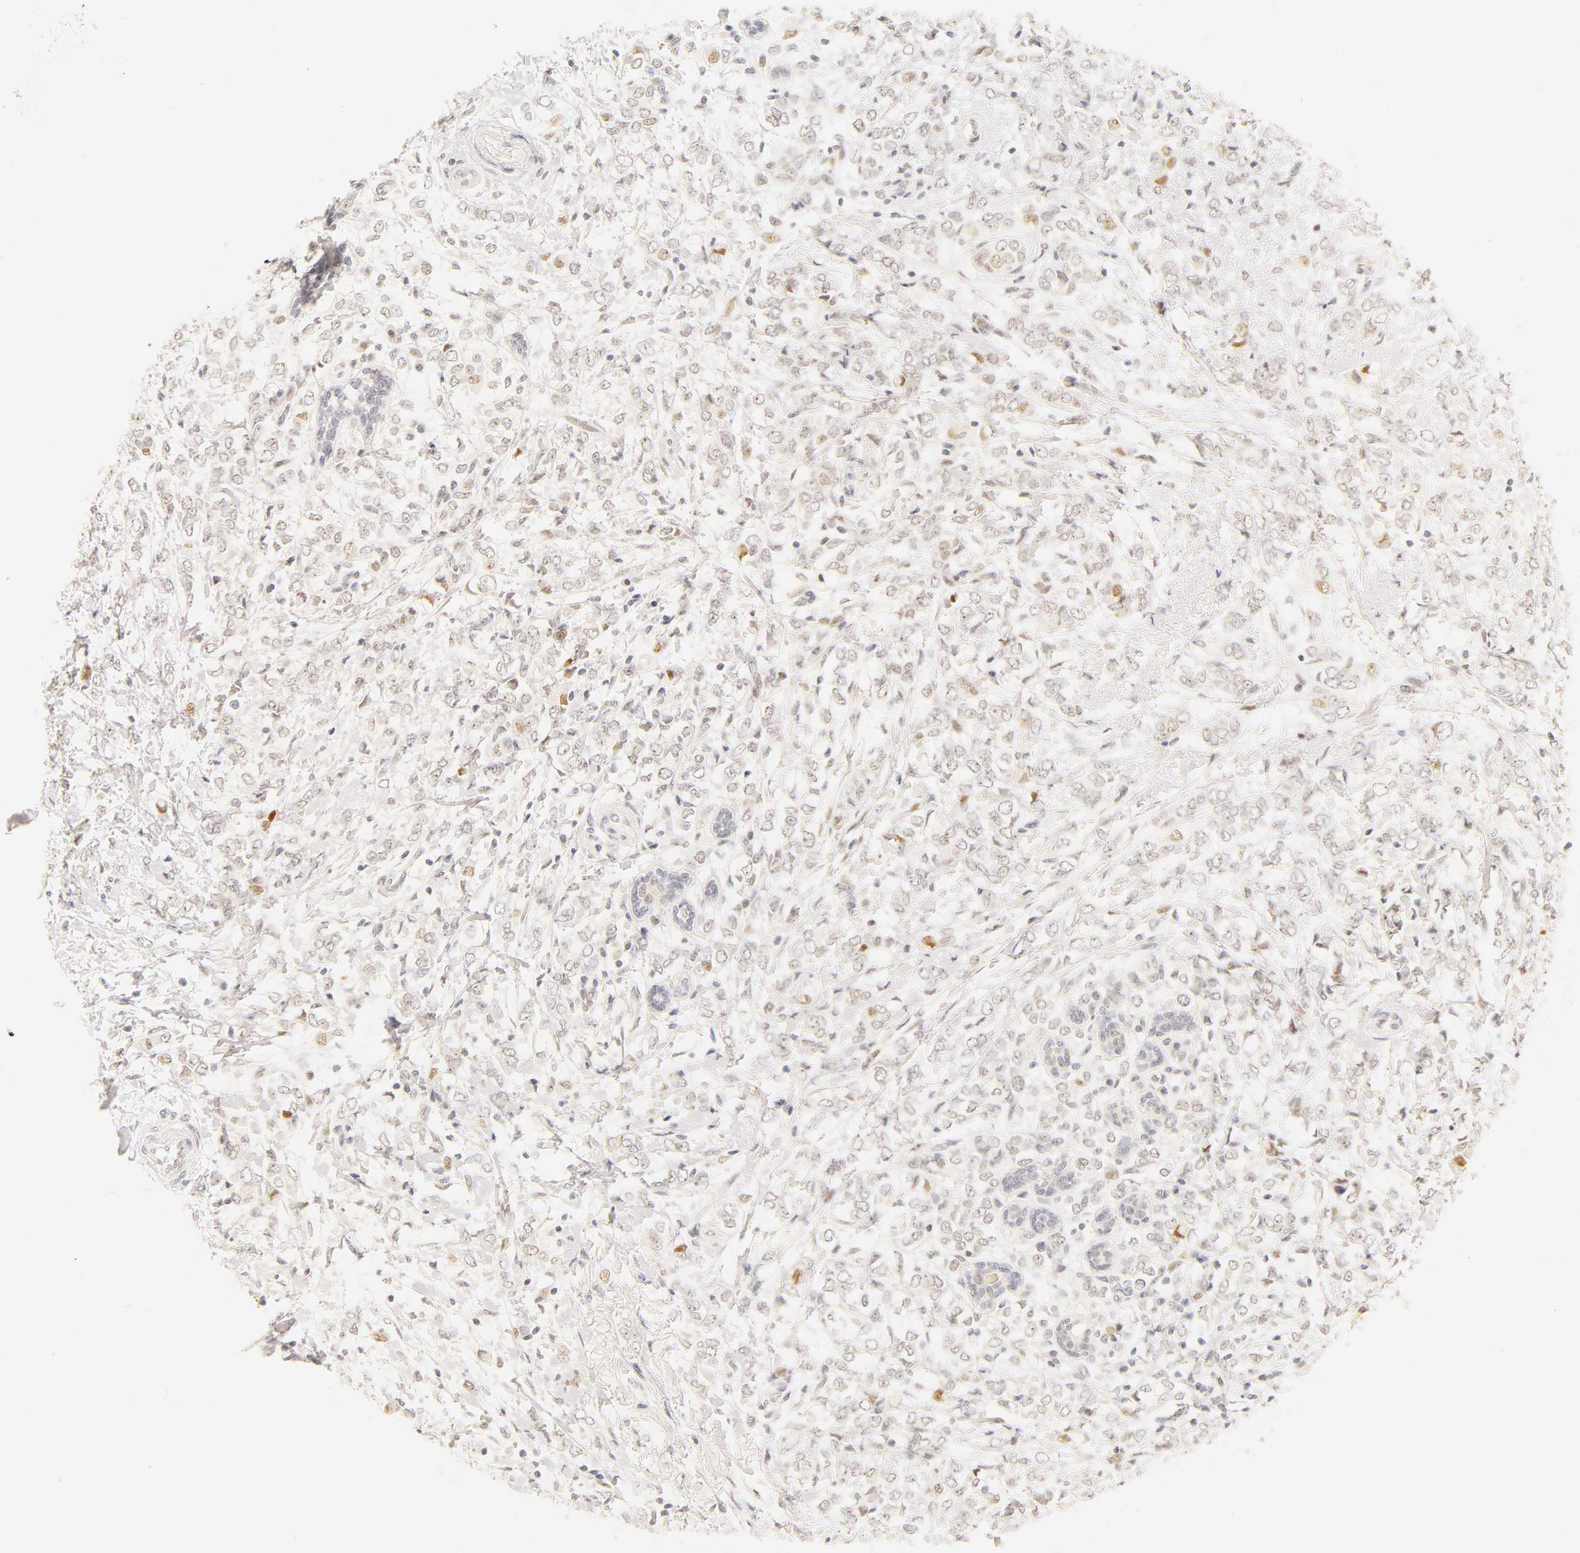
{"staining": {"intensity": "weak", "quantity": "<25%", "location": "nuclear"}, "tissue": "breast cancer", "cell_type": "Tumor cells", "image_type": "cancer", "snomed": [{"axis": "morphology", "description": "Normal tissue, NOS"}, {"axis": "morphology", "description": "Lobular carcinoma"}, {"axis": "topography", "description": "Breast"}], "caption": "A histopathology image of lobular carcinoma (breast) stained for a protein exhibits no brown staining in tumor cells.", "gene": "MNAT1", "patient": {"sex": "female", "age": 47}}